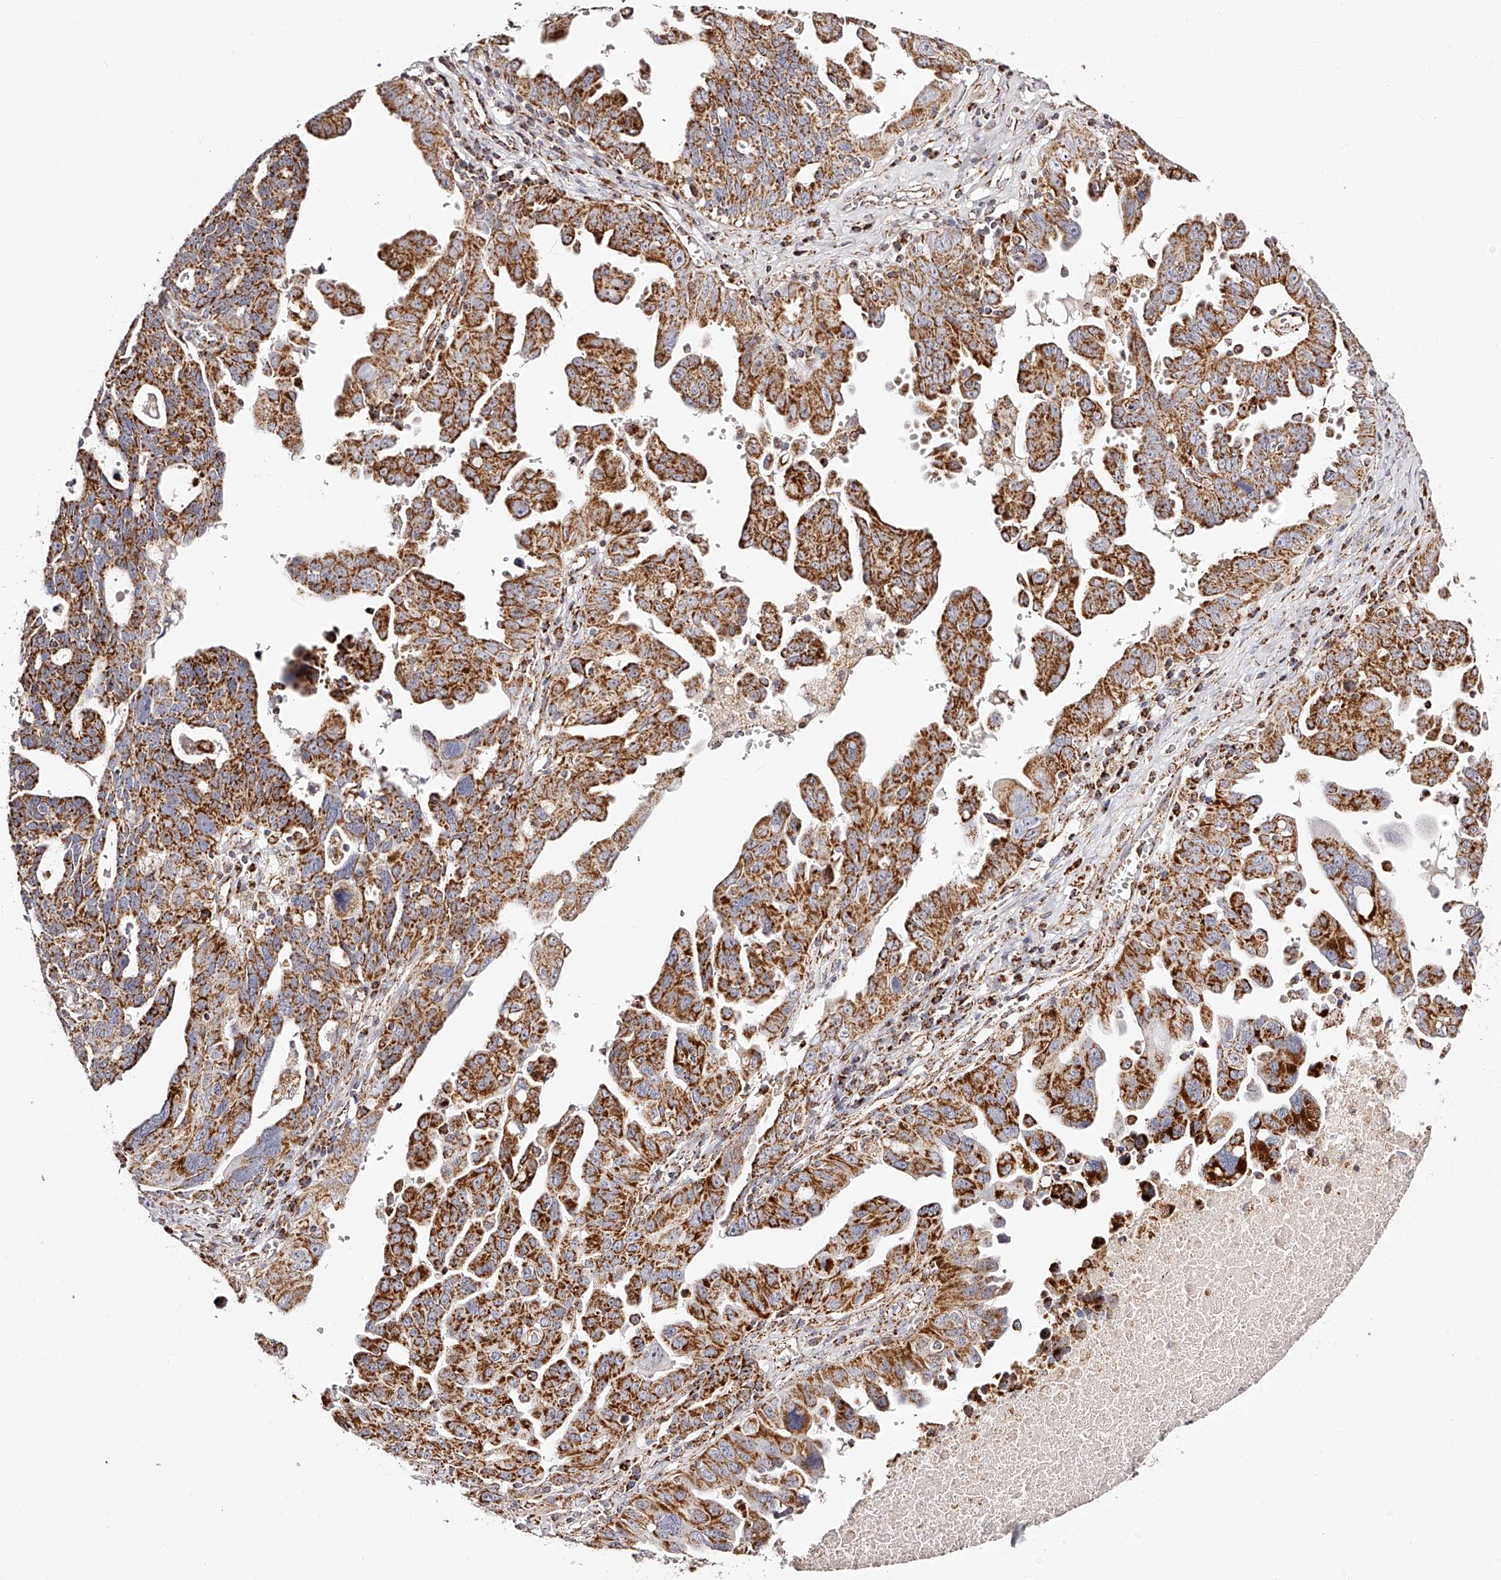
{"staining": {"intensity": "strong", "quantity": ">75%", "location": "cytoplasmic/membranous"}, "tissue": "ovarian cancer", "cell_type": "Tumor cells", "image_type": "cancer", "snomed": [{"axis": "morphology", "description": "Carcinoma, endometroid"}, {"axis": "topography", "description": "Ovary"}], "caption": "The micrograph shows a brown stain indicating the presence of a protein in the cytoplasmic/membranous of tumor cells in ovarian endometroid carcinoma.", "gene": "NDUFV3", "patient": {"sex": "female", "age": 62}}